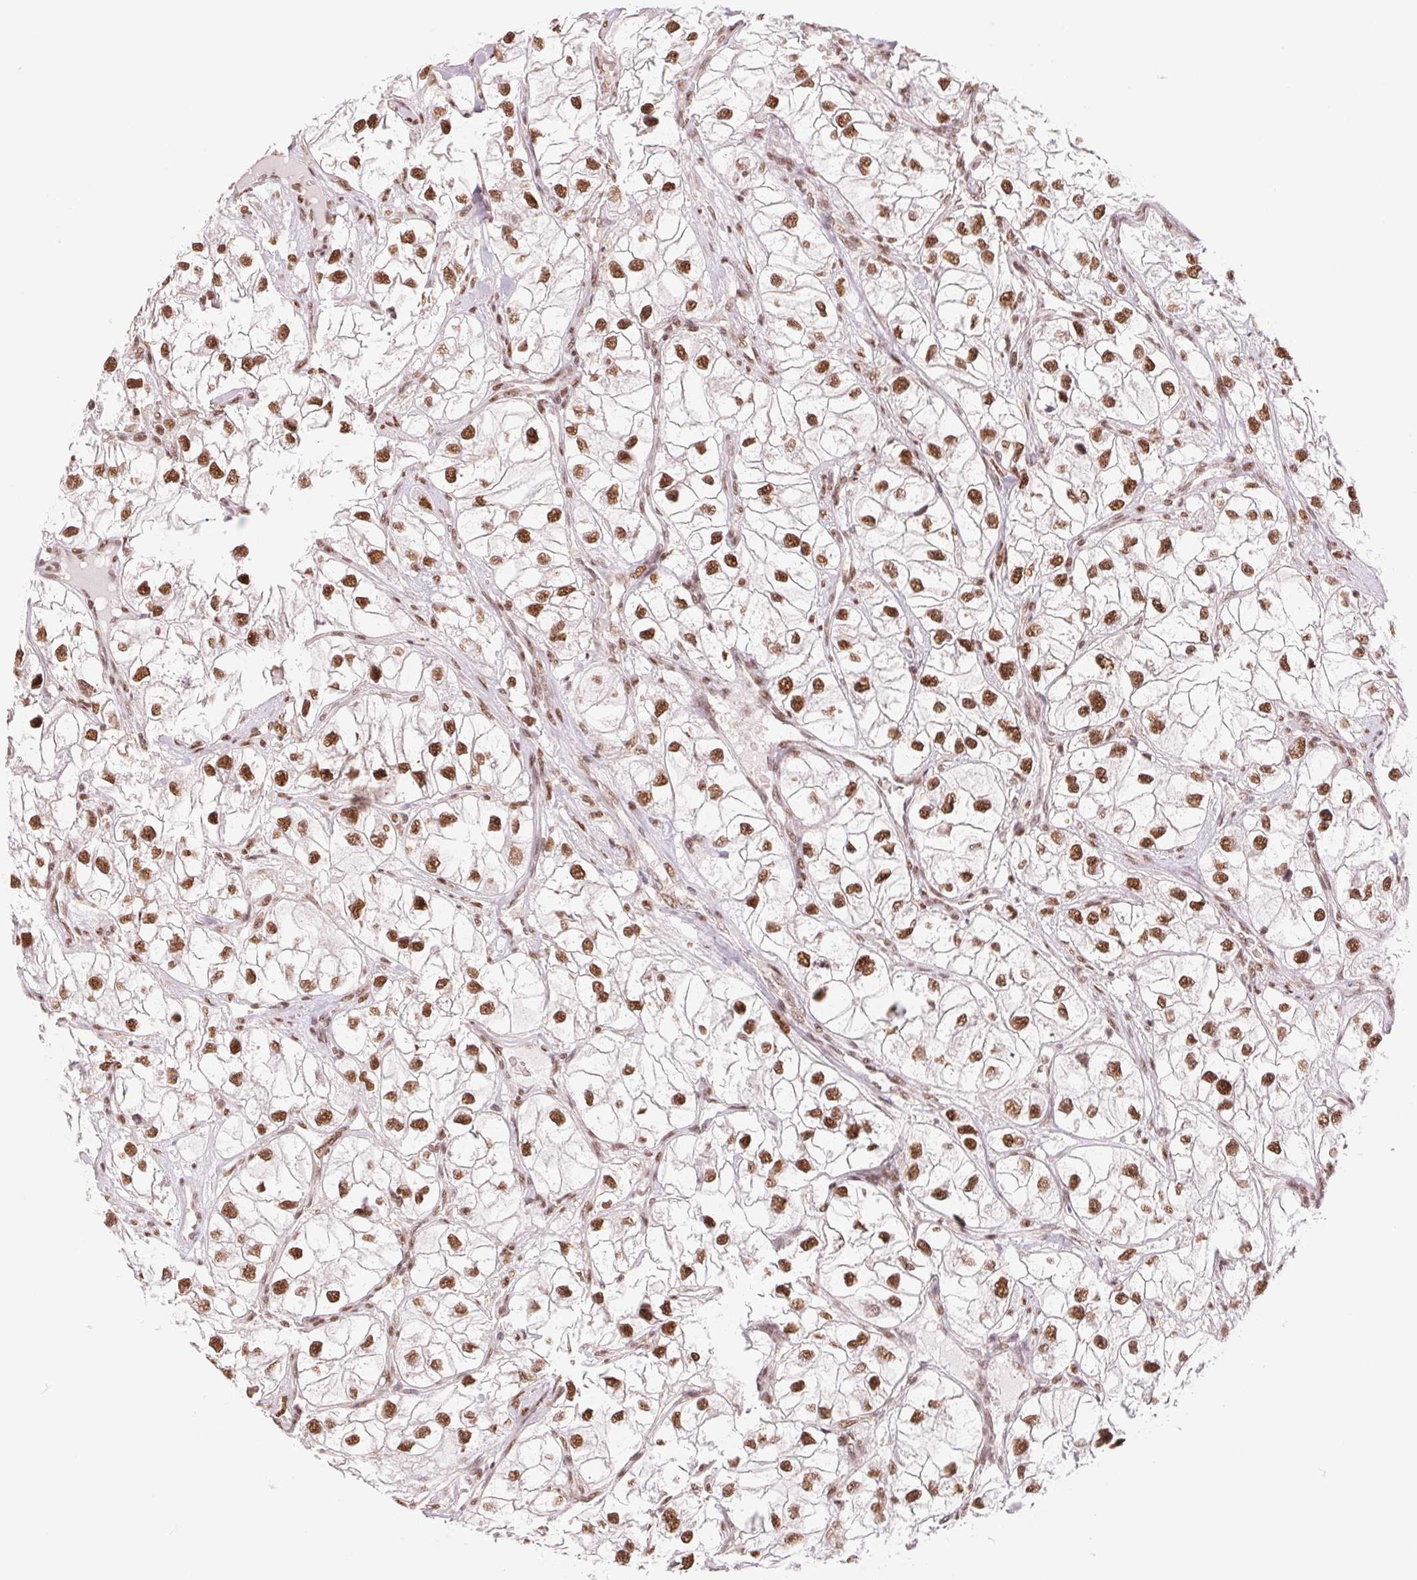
{"staining": {"intensity": "strong", "quantity": ">75%", "location": "nuclear"}, "tissue": "renal cancer", "cell_type": "Tumor cells", "image_type": "cancer", "snomed": [{"axis": "morphology", "description": "Adenocarcinoma, NOS"}, {"axis": "topography", "description": "Kidney"}], "caption": "The histopathology image exhibits a brown stain indicating the presence of a protein in the nuclear of tumor cells in renal adenocarcinoma.", "gene": "SREK1", "patient": {"sex": "male", "age": 59}}